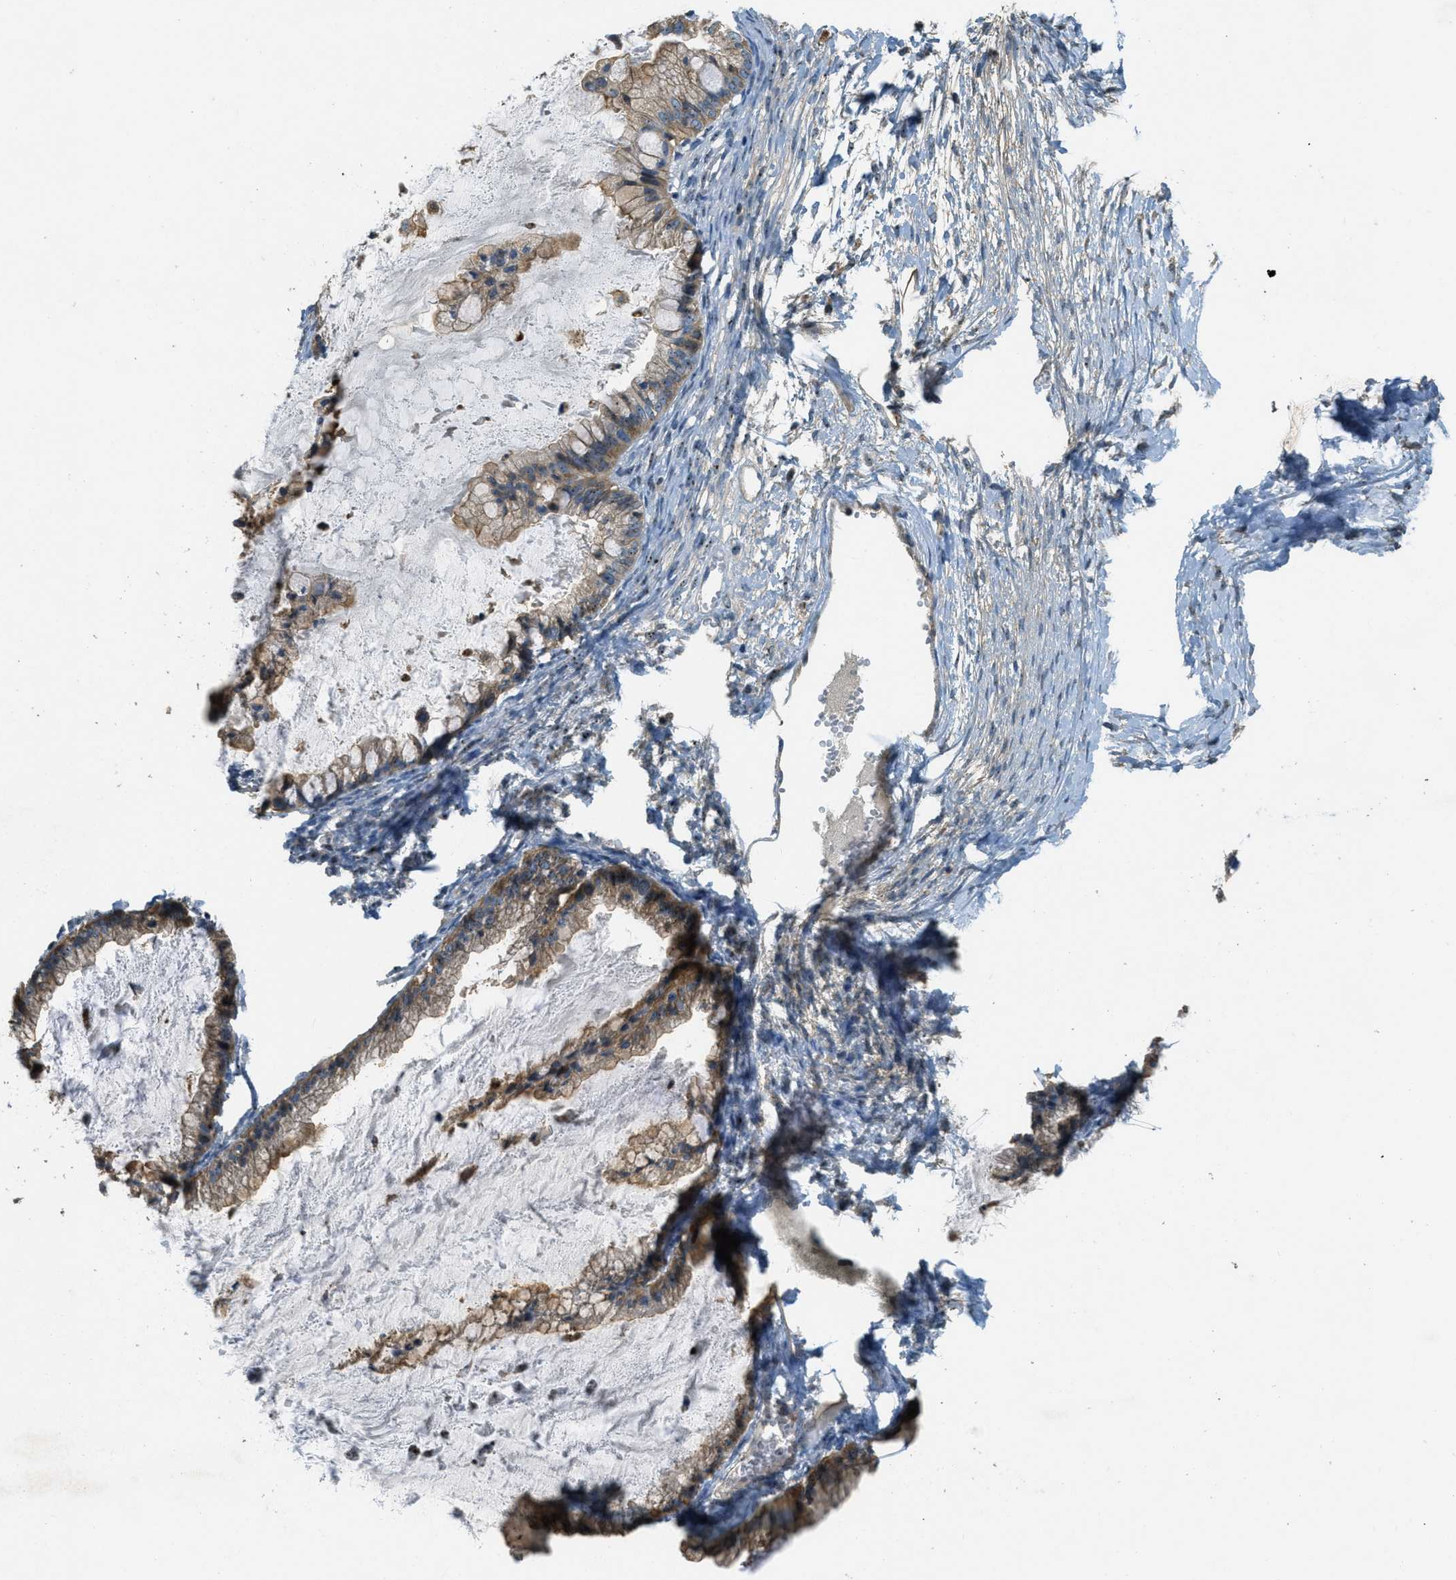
{"staining": {"intensity": "moderate", "quantity": ">75%", "location": "cytoplasmic/membranous"}, "tissue": "ovarian cancer", "cell_type": "Tumor cells", "image_type": "cancer", "snomed": [{"axis": "morphology", "description": "Cystadenocarcinoma, mucinous, NOS"}, {"axis": "topography", "description": "Ovary"}], "caption": "Human mucinous cystadenocarcinoma (ovarian) stained with a protein marker shows moderate staining in tumor cells.", "gene": "OSMR", "patient": {"sex": "female", "age": 57}}